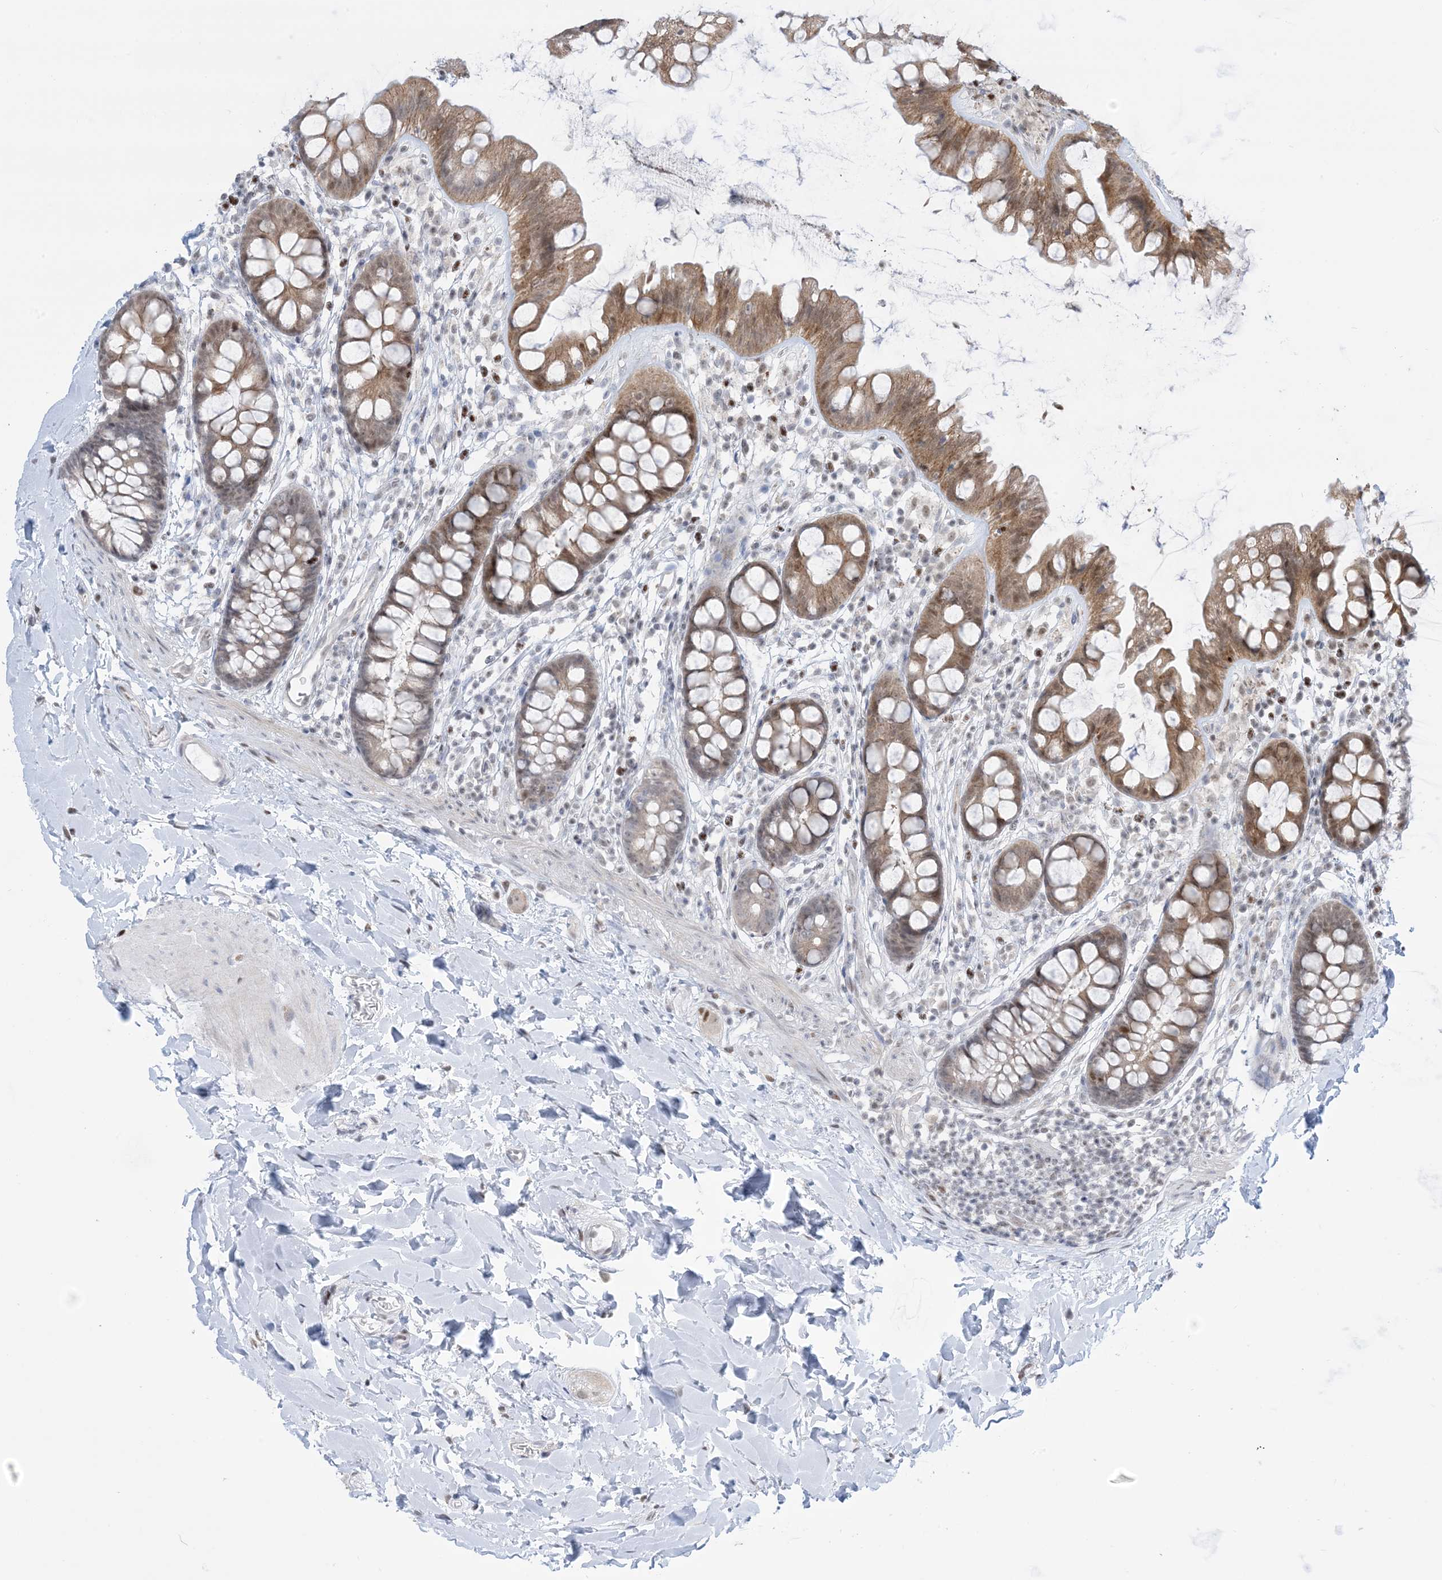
{"staining": {"intensity": "weak", "quantity": ">75%", "location": "cytoplasmic/membranous"}, "tissue": "colon", "cell_type": "Endothelial cells", "image_type": "normal", "snomed": [{"axis": "morphology", "description": "Normal tissue, NOS"}, {"axis": "topography", "description": "Colon"}], "caption": "Immunohistochemistry (IHC) of unremarkable colon reveals low levels of weak cytoplasmic/membranous staining in approximately >75% of endothelial cells. (DAB IHC, brown staining for protein, blue staining for nuclei).", "gene": "TFPT", "patient": {"sex": "female", "age": 62}}